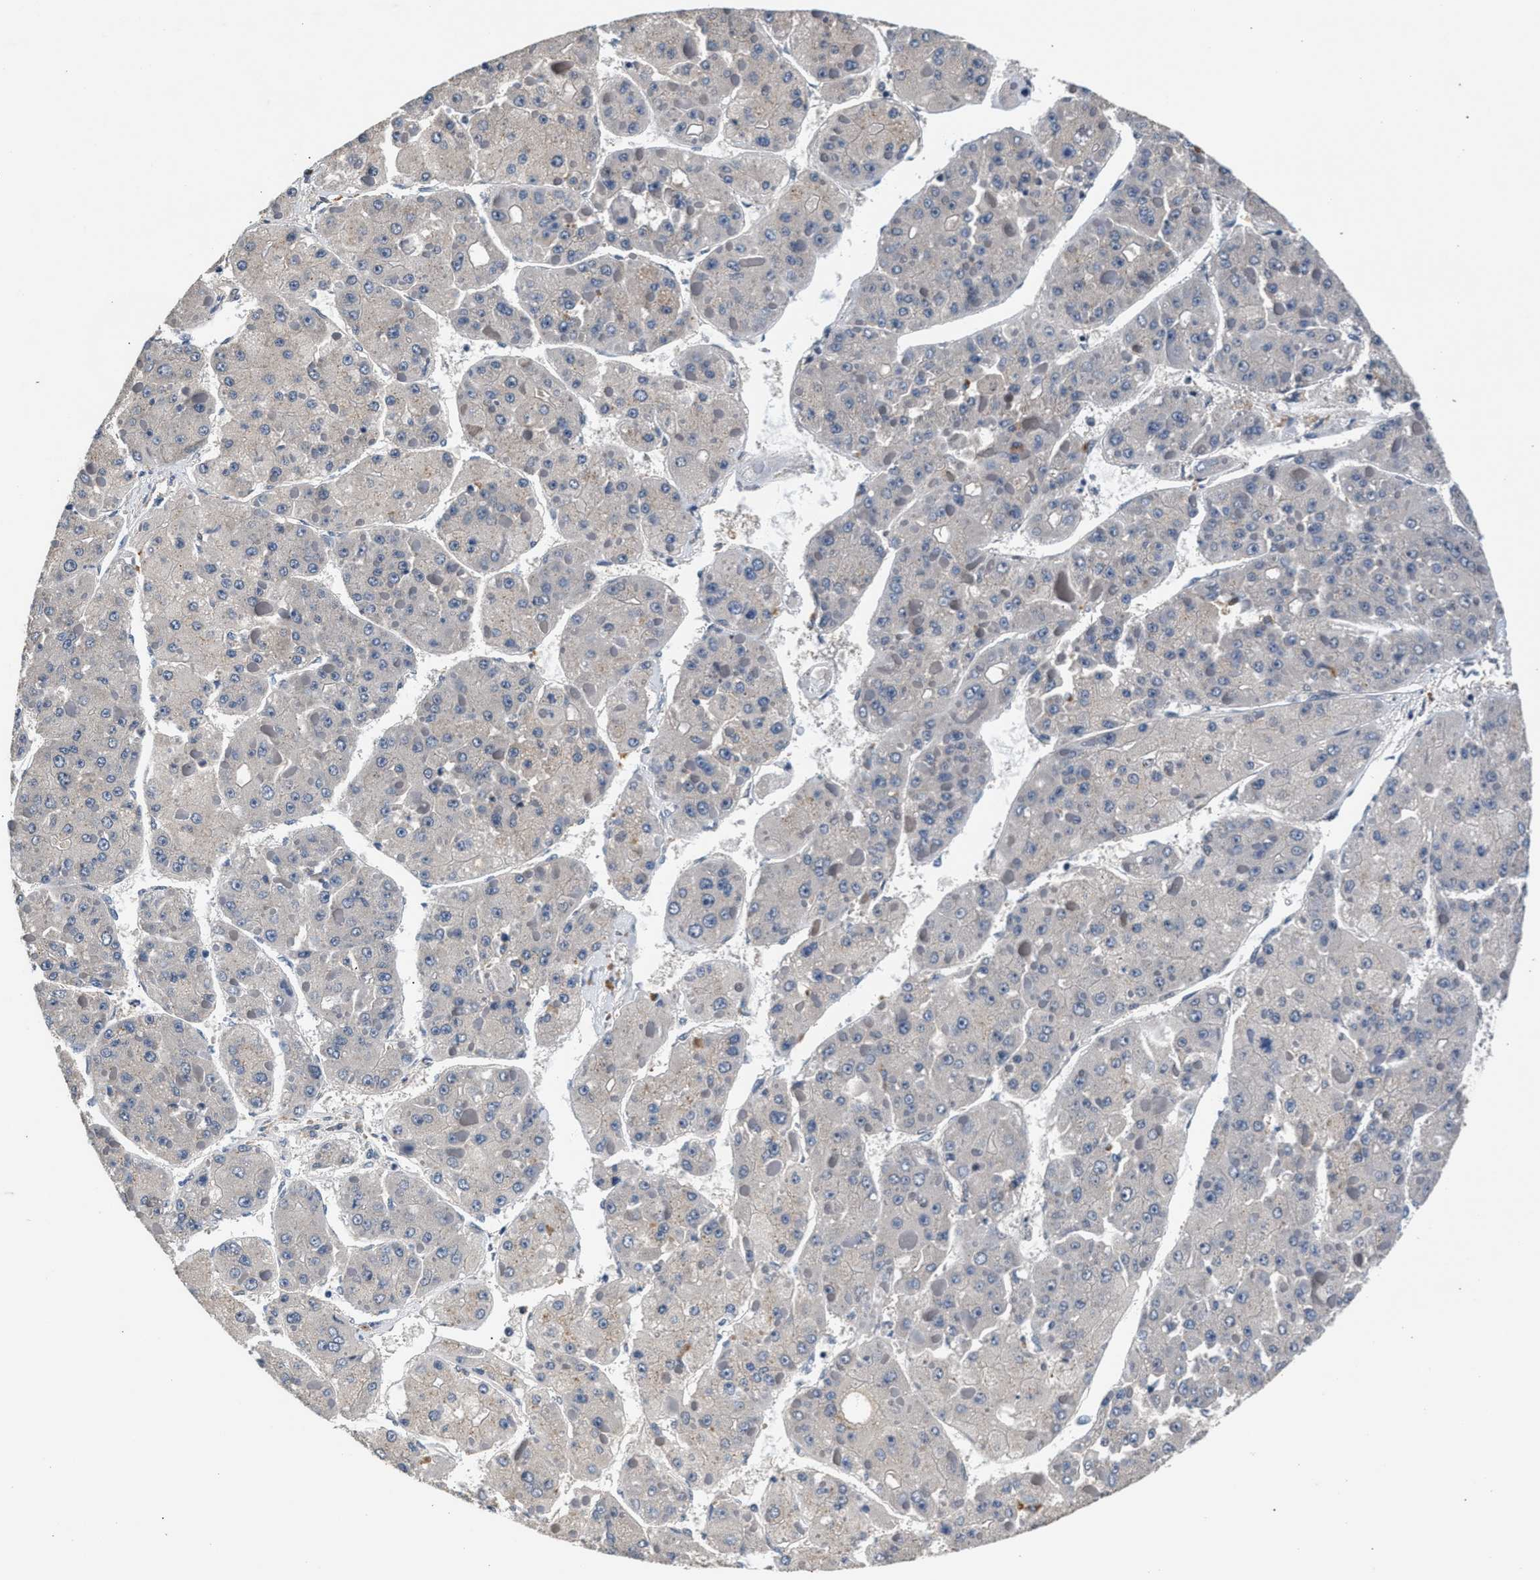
{"staining": {"intensity": "negative", "quantity": "none", "location": "none"}, "tissue": "liver cancer", "cell_type": "Tumor cells", "image_type": "cancer", "snomed": [{"axis": "morphology", "description": "Carcinoma, Hepatocellular, NOS"}, {"axis": "topography", "description": "Liver"}], "caption": "Immunohistochemistry (IHC) image of human liver cancer stained for a protein (brown), which shows no expression in tumor cells.", "gene": "RBM33", "patient": {"sex": "female", "age": 73}}